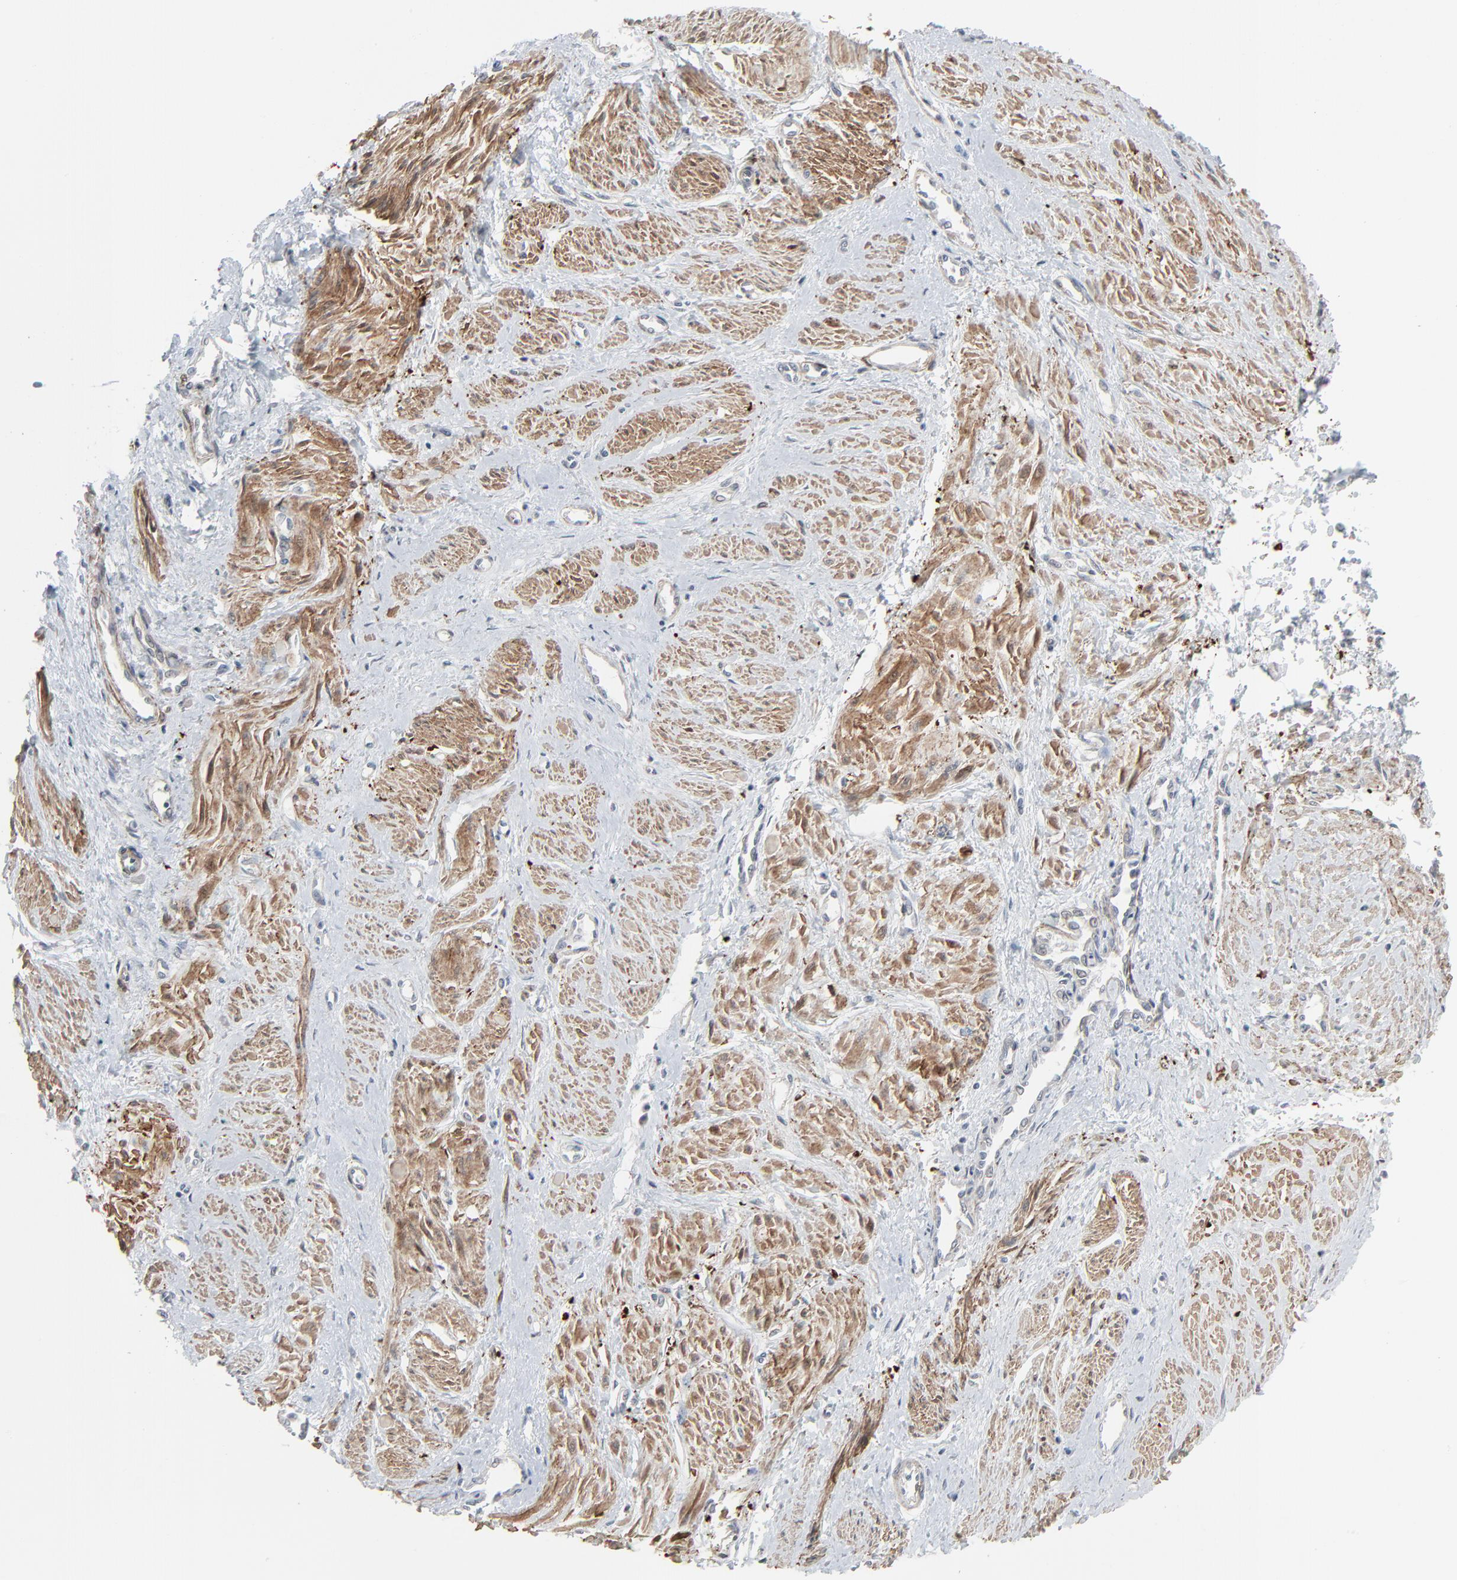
{"staining": {"intensity": "moderate", "quantity": ">75%", "location": "cytoplasmic/membranous"}, "tissue": "smooth muscle", "cell_type": "Smooth muscle cells", "image_type": "normal", "snomed": [{"axis": "morphology", "description": "Normal tissue, NOS"}, {"axis": "topography", "description": "Smooth muscle"}, {"axis": "topography", "description": "Uterus"}], "caption": "Smooth muscle stained with immunohistochemistry (IHC) exhibits moderate cytoplasmic/membranous positivity in about >75% of smooth muscle cells.", "gene": "NEUROD1", "patient": {"sex": "female", "age": 39}}